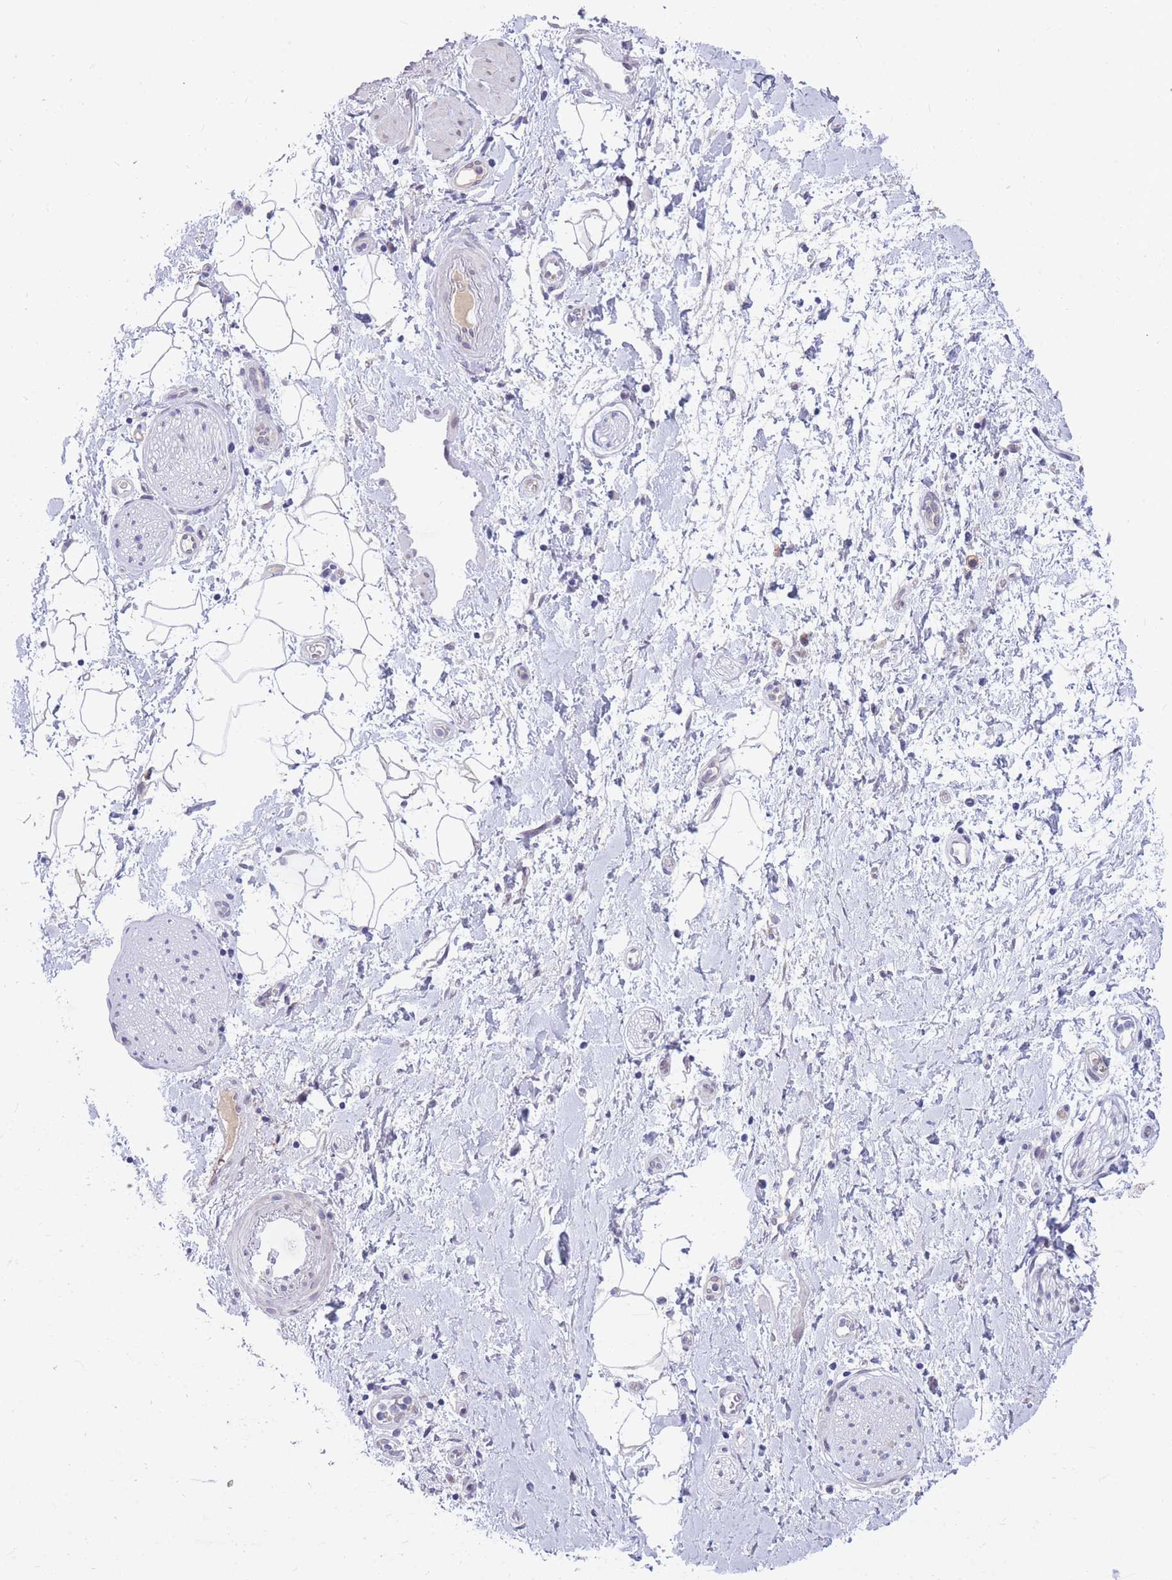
{"staining": {"intensity": "negative", "quantity": "none", "location": "none"}, "tissue": "adipose tissue", "cell_type": "Adipocytes", "image_type": "normal", "snomed": [{"axis": "morphology", "description": "Normal tissue, NOS"}, {"axis": "morphology", "description": "Adenocarcinoma, NOS"}, {"axis": "topography", "description": "Pancreas"}, {"axis": "topography", "description": "Peripheral nerve tissue"}], "caption": "Immunohistochemical staining of benign adipose tissue reveals no significant staining in adipocytes.", "gene": "HOOK2", "patient": {"sex": "female", "age": 77}}